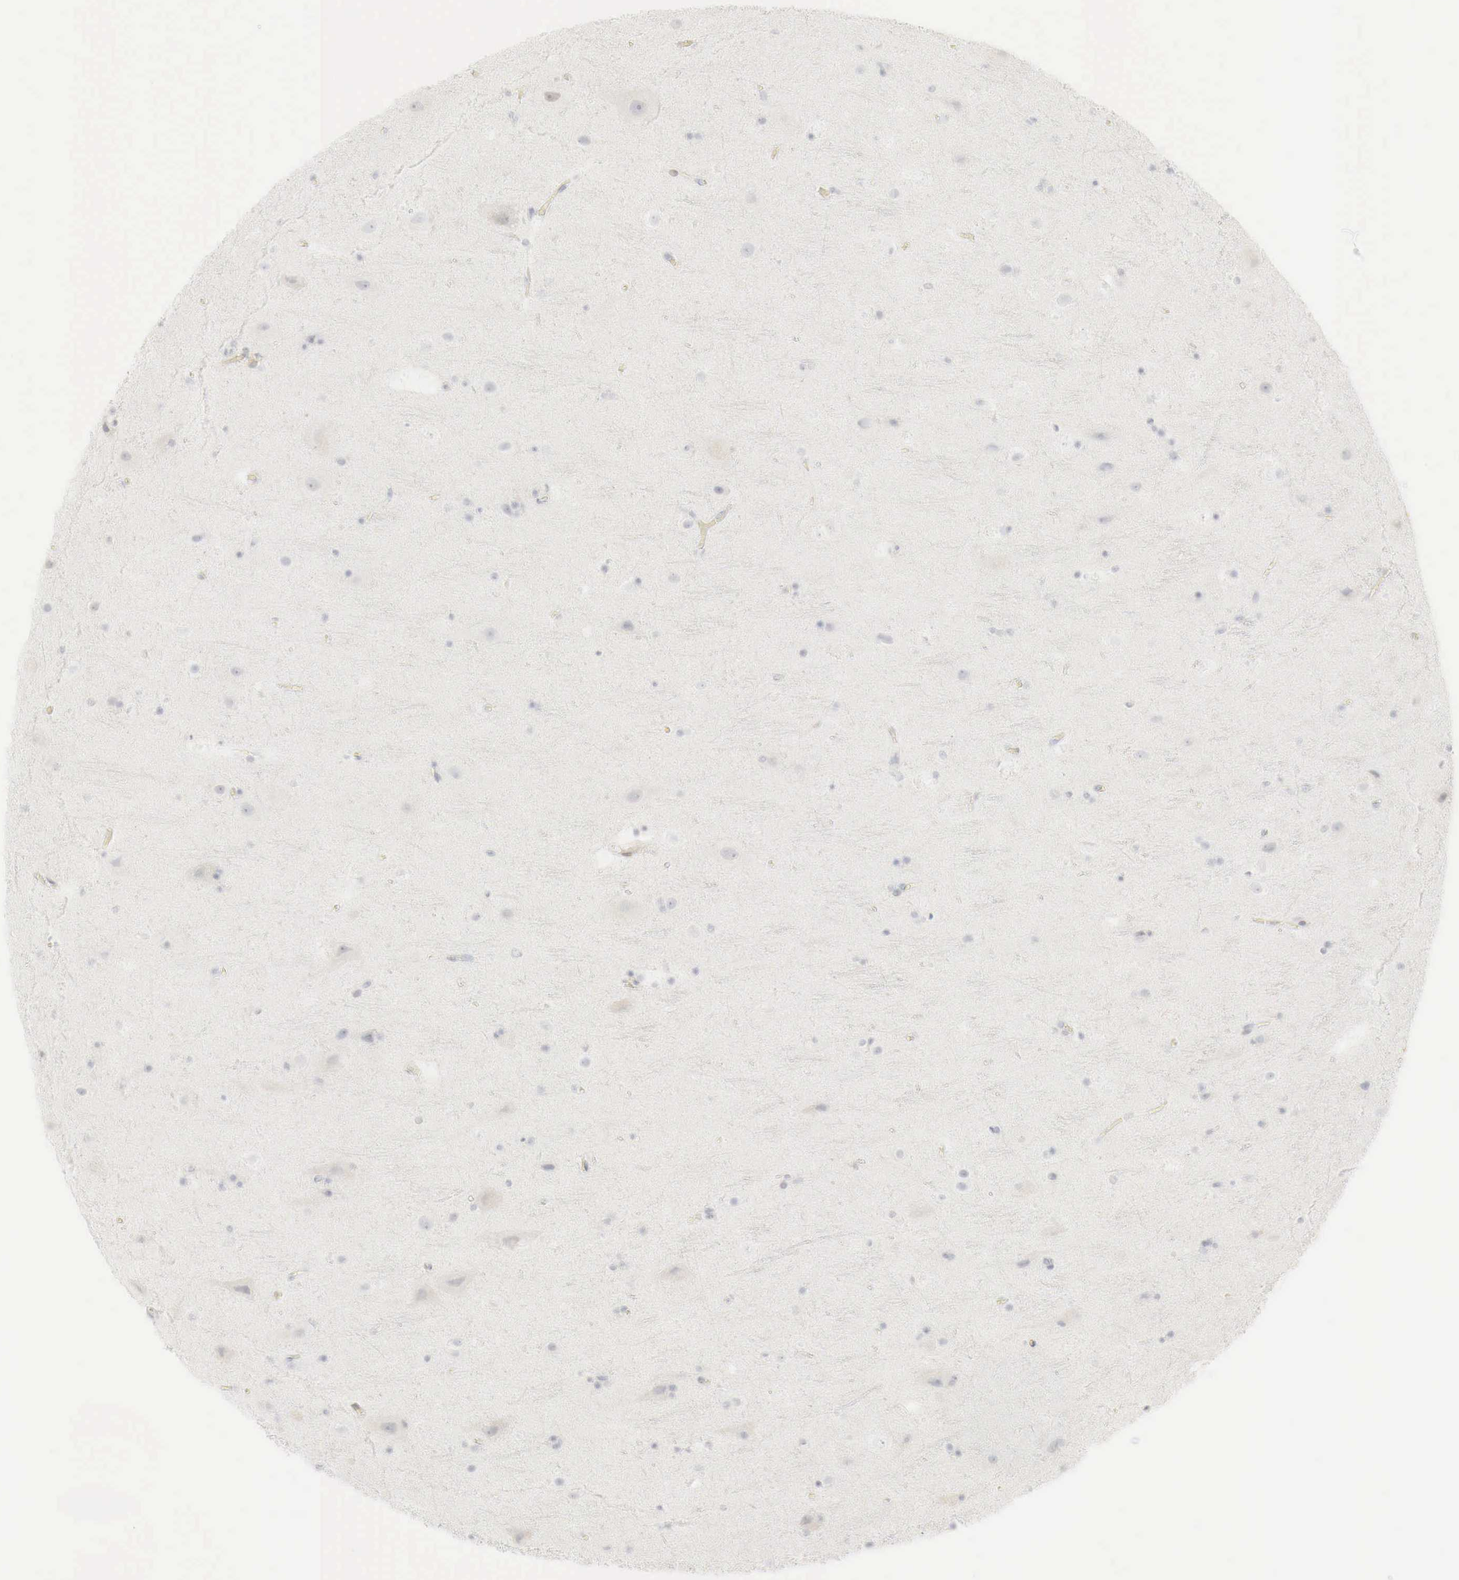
{"staining": {"intensity": "negative", "quantity": "none", "location": "none"}, "tissue": "cerebral cortex", "cell_type": "Endothelial cells", "image_type": "normal", "snomed": [{"axis": "morphology", "description": "Normal tissue, NOS"}, {"axis": "topography", "description": "Cerebral cortex"}], "caption": "A high-resolution micrograph shows immunohistochemistry staining of normal cerebral cortex, which demonstrates no significant expression in endothelial cells. (Brightfield microscopy of DAB immunohistochemistry (IHC) at high magnification).", "gene": "TP63", "patient": {"sex": "male", "age": 45}}